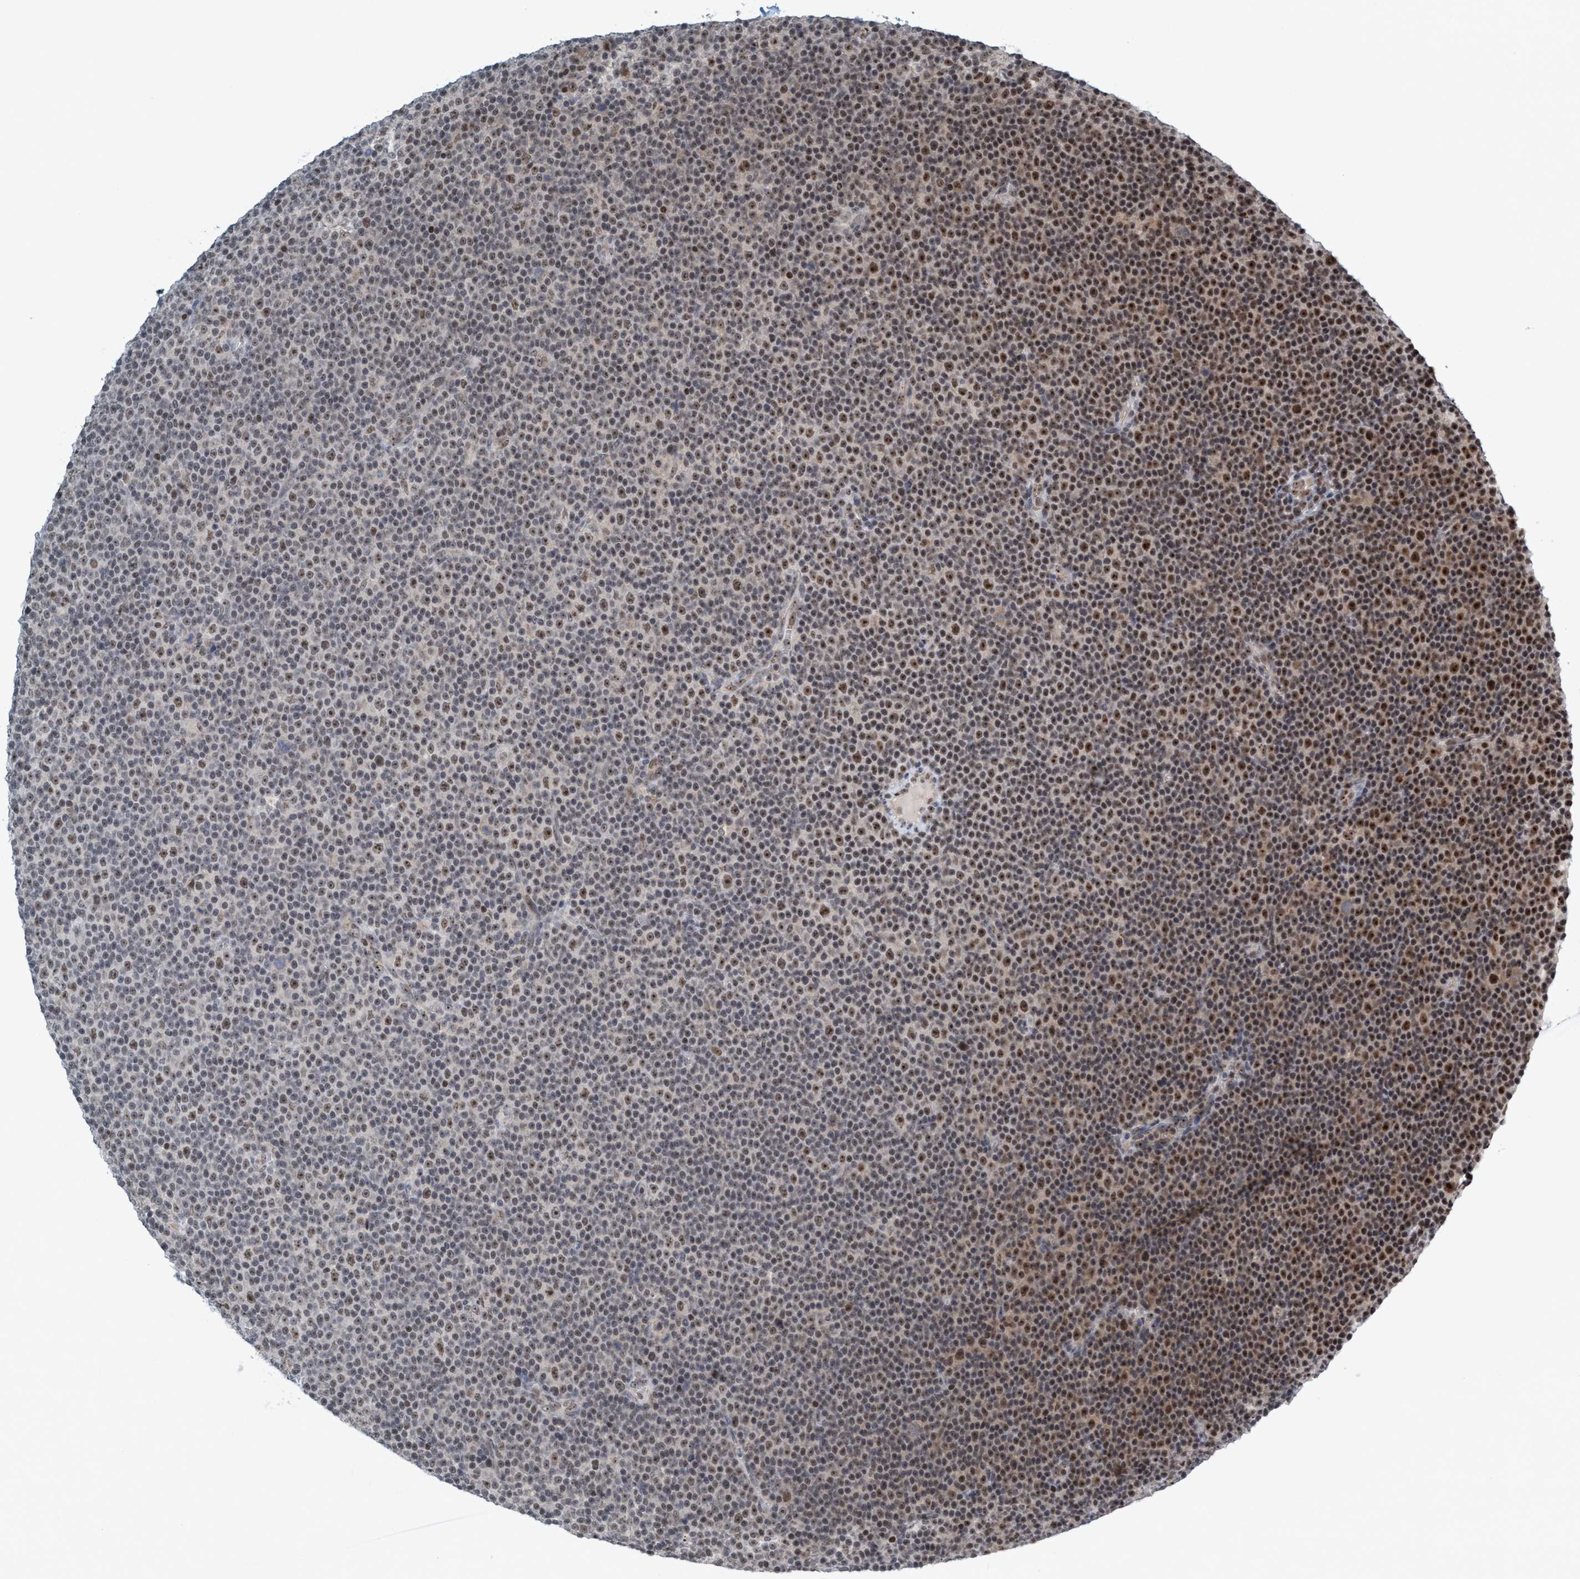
{"staining": {"intensity": "strong", "quantity": "25%-75%", "location": "nuclear"}, "tissue": "lymphoma", "cell_type": "Tumor cells", "image_type": "cancer", "snomed": [{"axis": "morphology", "description": "Malignant lymphoma, non-Hodgkin's type, Low grade"}, {"axis": "topography", "description": "Lymph node"}], "caption": "A high-resolution micrograph shows IHC staining of lymphoma, which demonstrates strong nuclear positivity in about 25%-75% of tumor cells. The protein of interest is shown in brown color, while the nuclei are stained blue.", "gene": "SMCR8", "patient": {"sex": "female", "age": 67}}